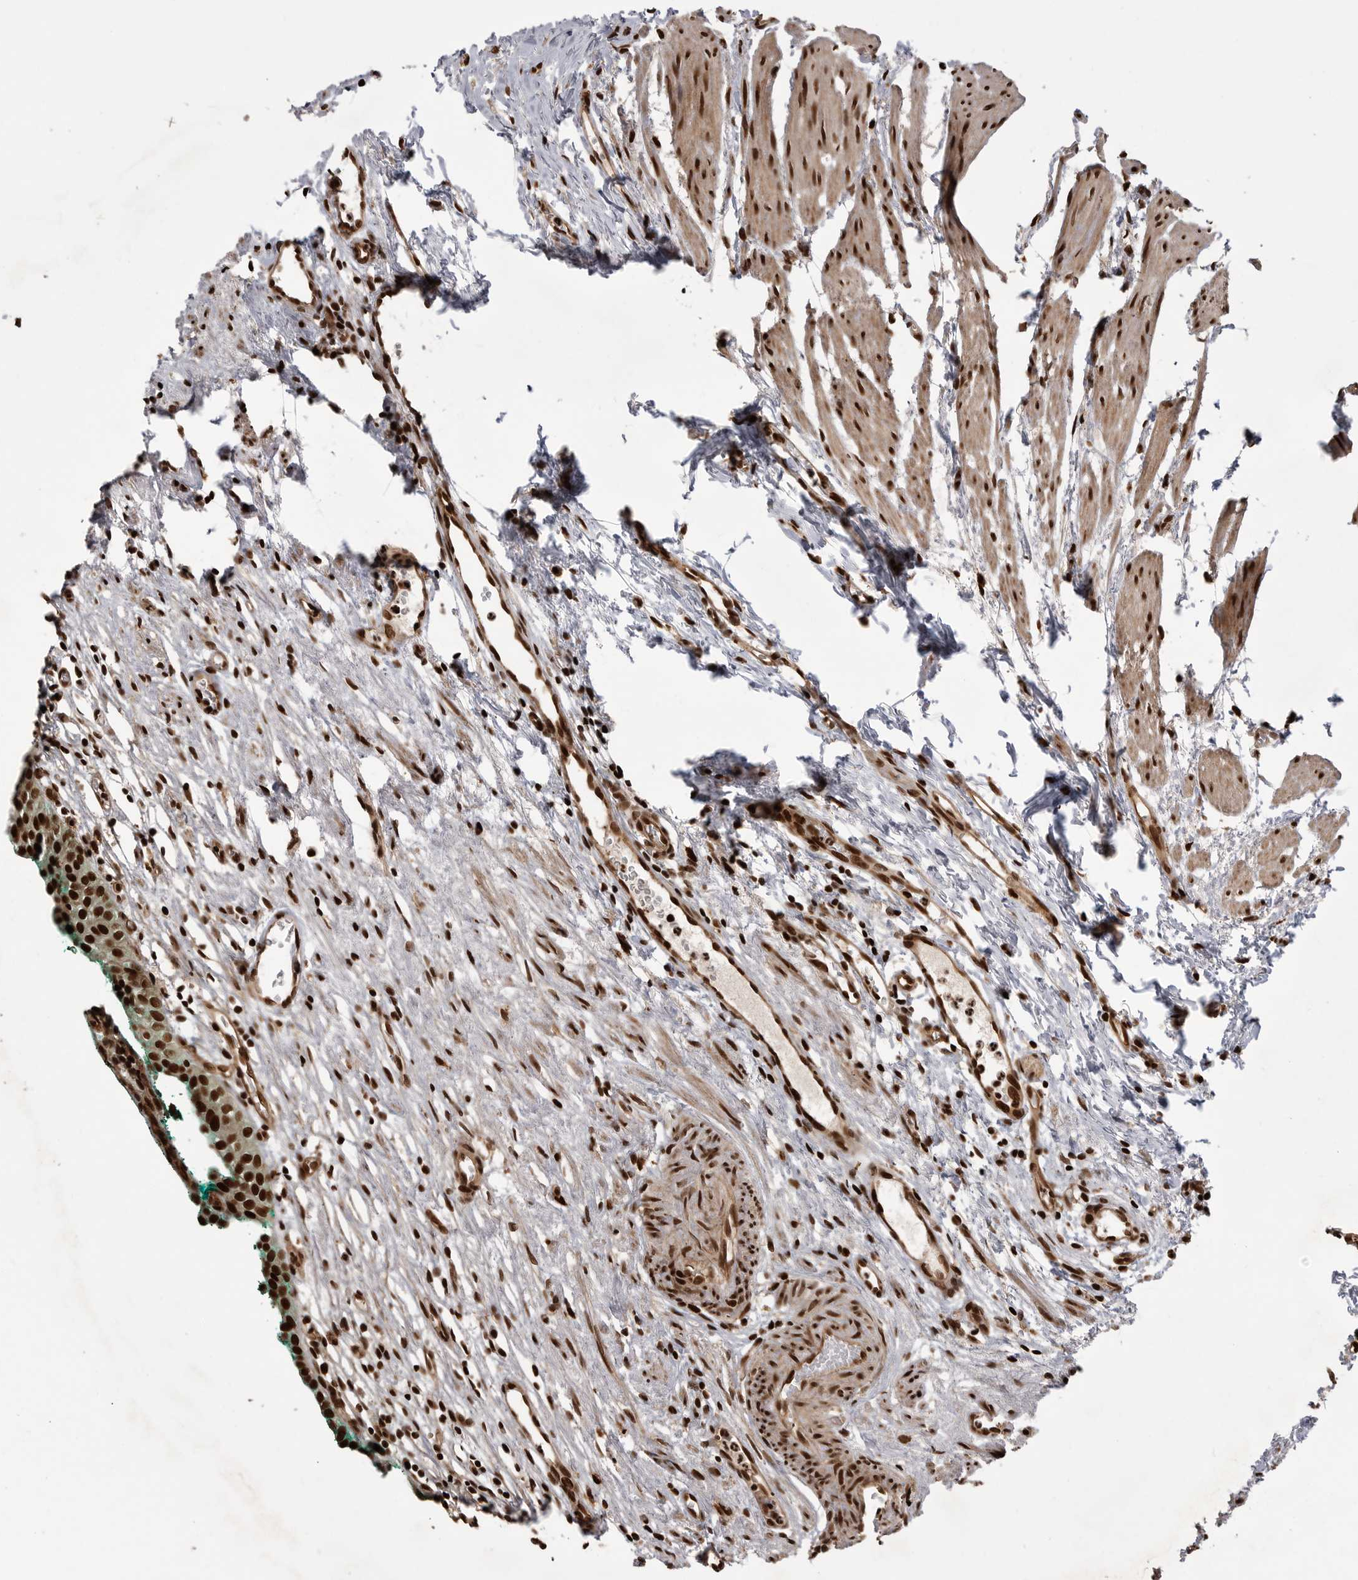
{"staining": {"intensity": "strong", "quantity": ">75%", "location": "nuclear"}, "tissue": "urinary bladder", "cell_type": "Urothelial cells", "image_type": "normal", "snomed": [{"axis": "morphology", "description": "Normal tissue, NOS"}, {"axis": "morphology", "description": "Urothelial carcinoma, High grade"}, {"axis": "topography", "description": "Urinary bladder"}], "caption": "Approximately >75% of urothelial cells in benign urinary bladder demonstrate strong nuclear protein expression as visualized by brown immunohistochemical staining.", "gene": "PPP1R8", "patient": {"sex": "female", "age": 60}}